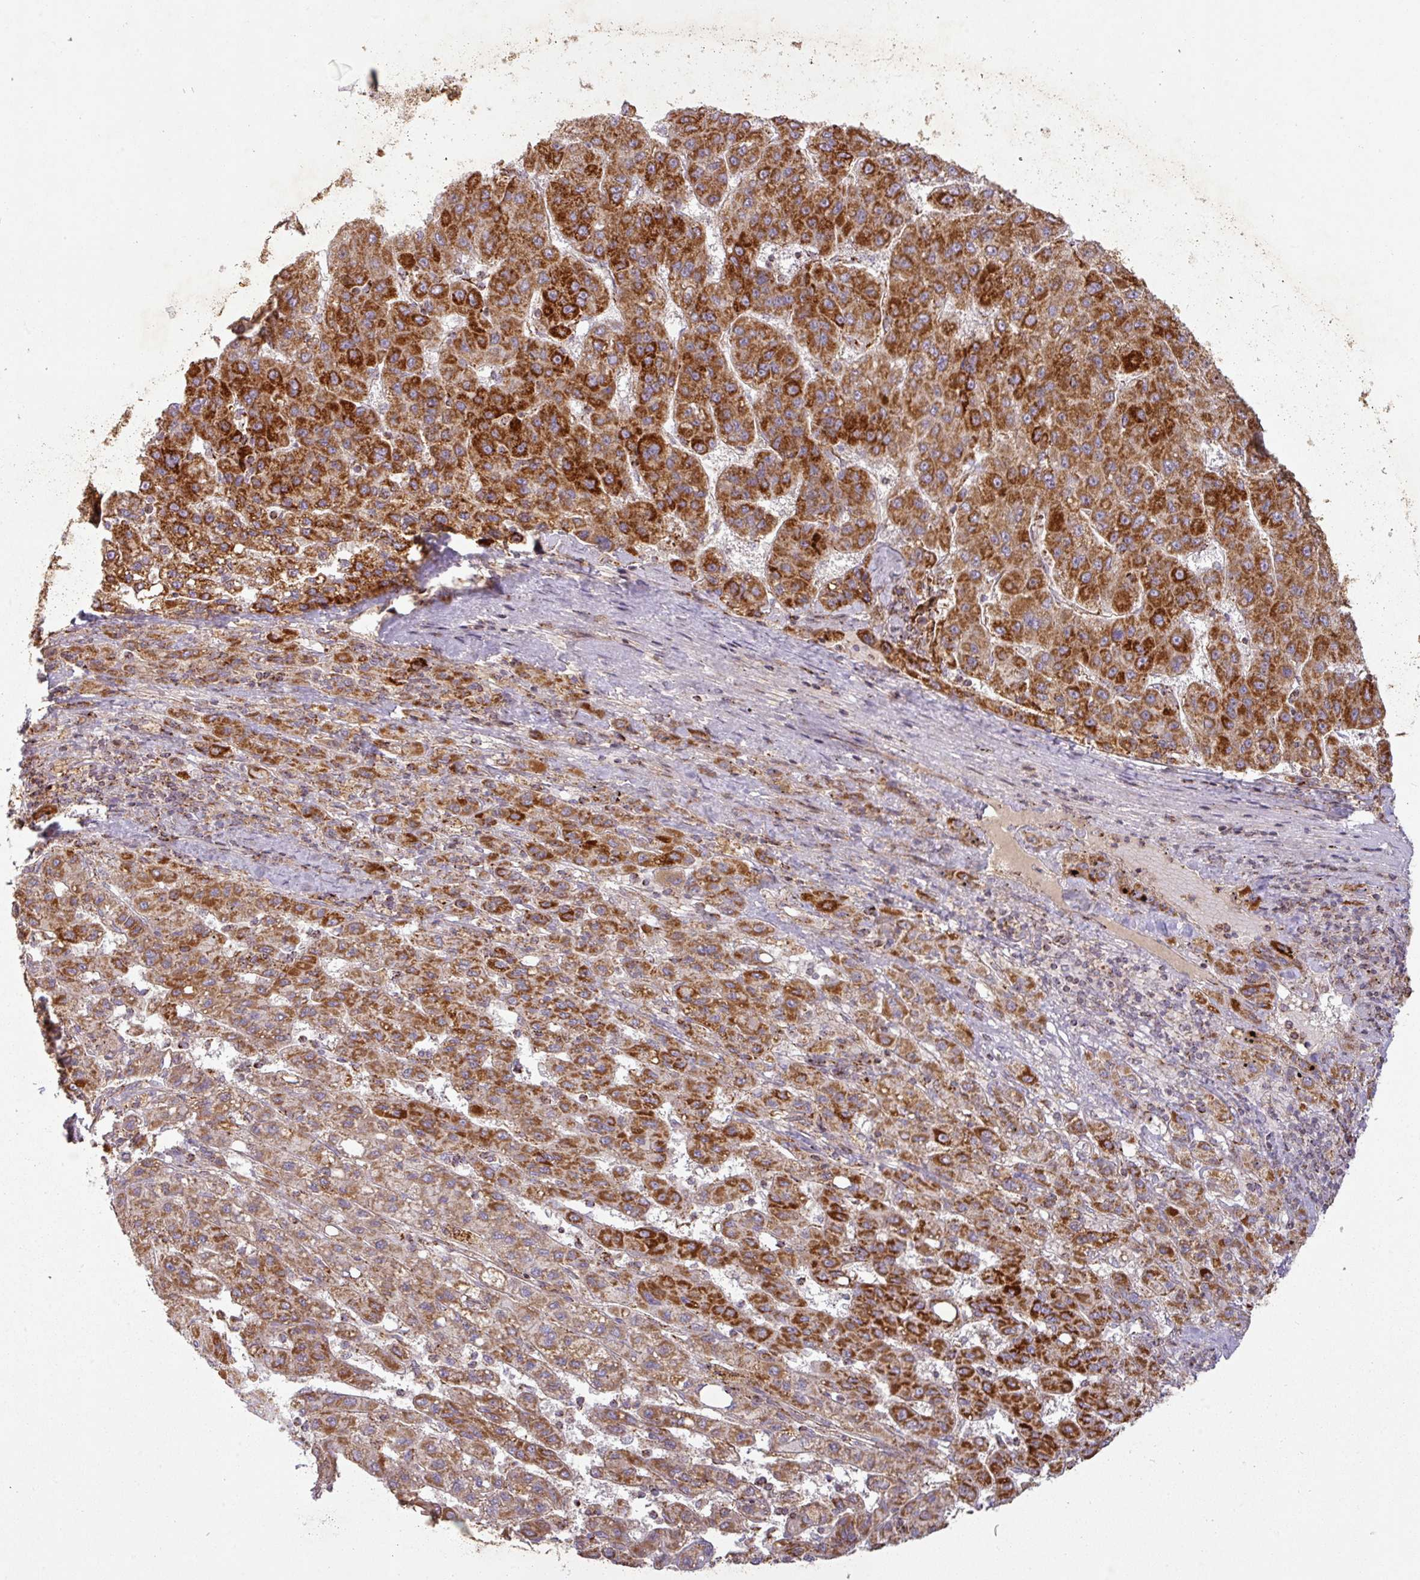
{"staining": {"intensity": "strong", "quantity": ">75%", "location": "cytoplasmic/membranous"}, "tissue": "liver cancer", "cell_type": "Tumor cells", "image_type": "cancer", "snomed": [{"axis": "morphology", "description": "Carcinoma, Hepatocellular, NOS"}, {"axis": "topography", "description": "Liver"}], "caption": "A histopathology image of human liver cancer (hepatocellular carcinoma) stained for a protein demonstrates strong cytoplasmic/membranous brown staining in tumor cells.", "gene": "GPD2", "patient": {"sex": "female", "age": 82}}